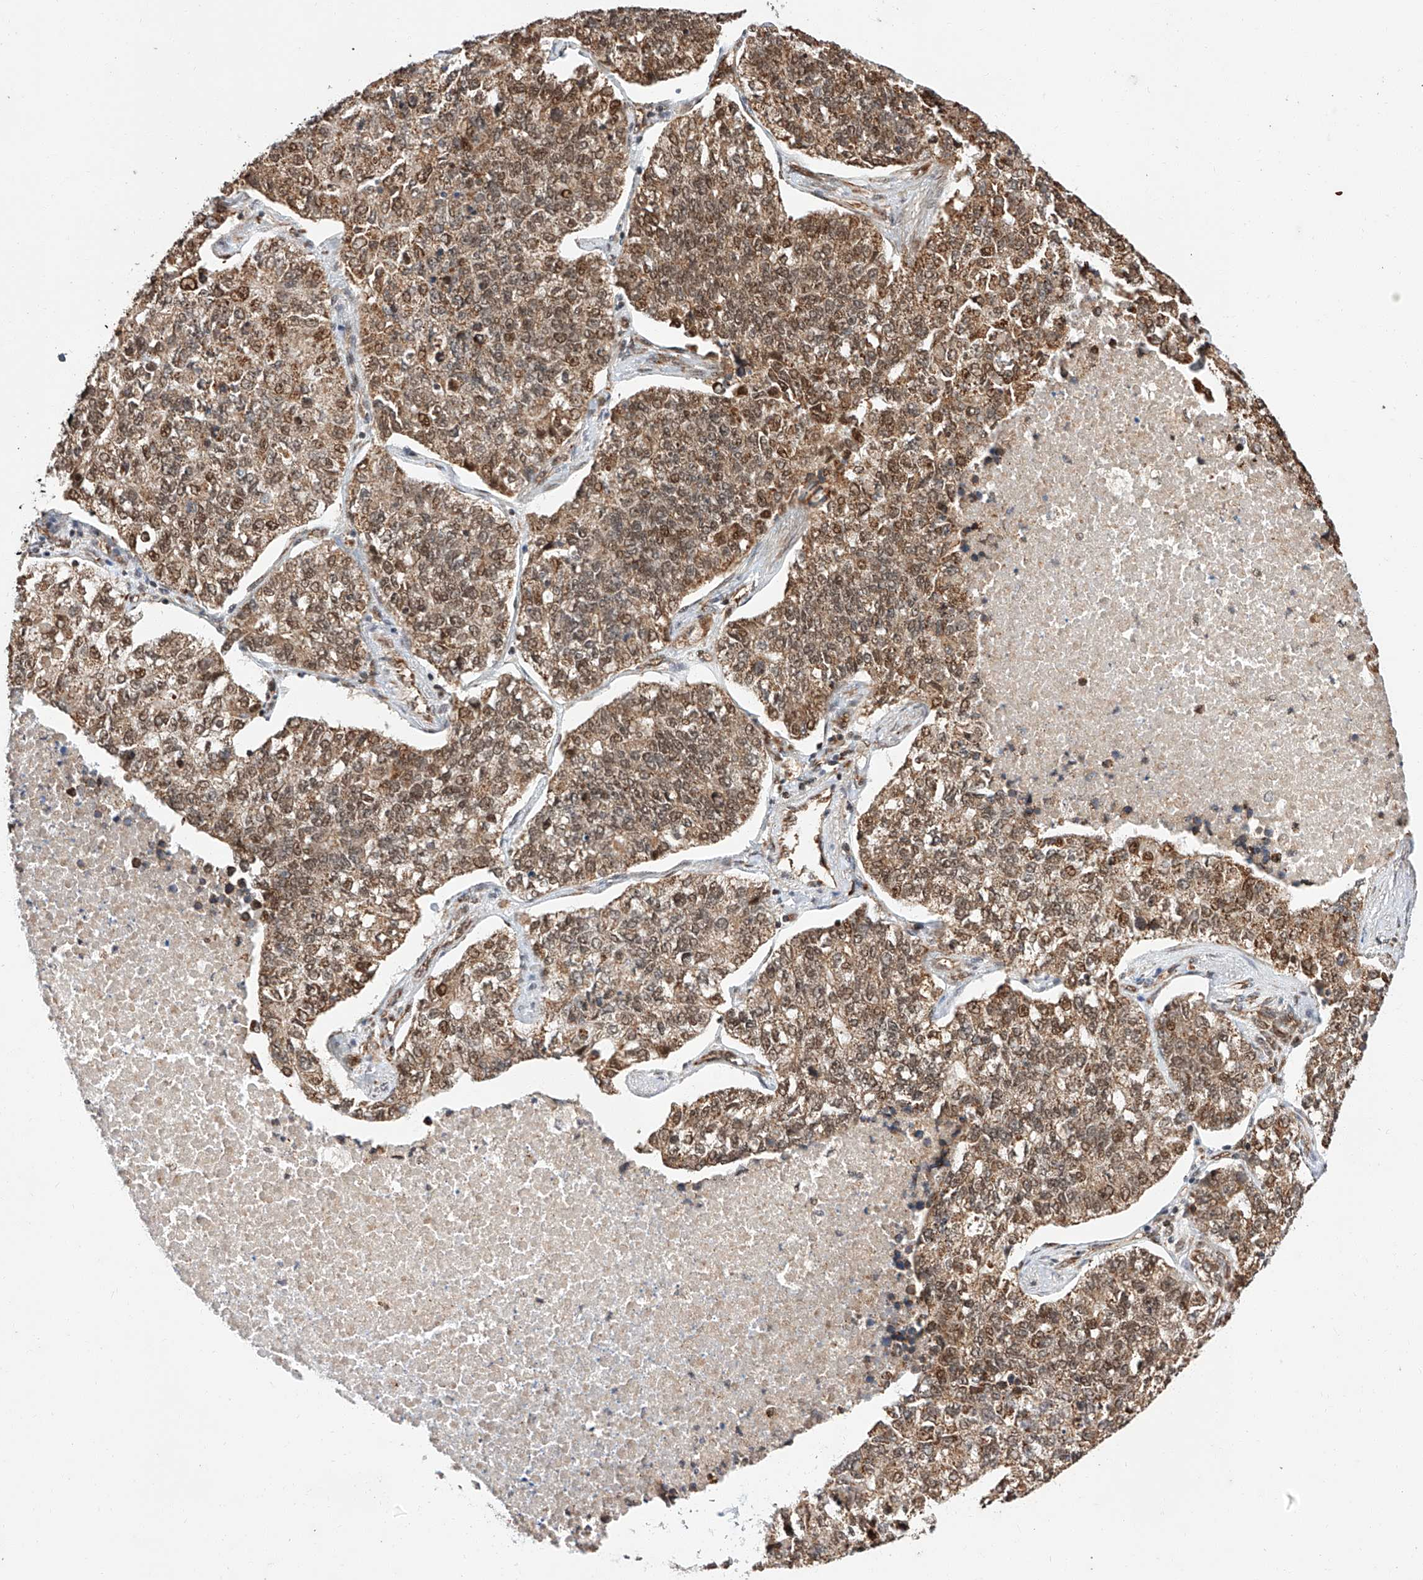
{"staining": {"intensity": "moderate", "quantity": ">75%", "location": "cytoplasmic/membranous,nuclear"}, "tissue": "lung cancer", "cell_type": "Tumor cells", "image_type": "cancer", "snomed": [{"axis": "morphology", "description": "Adenocarcinoma, NOS"}, {"axis": "topography", "description": "Lung"}], "caption": "Immunohistochemical staining of lung adenocarcinoma displays medium levels of moderate cytoplasmic/membranous and nuclear expression in approximately >75% of tumor cells.", "gene": "THTPA", "patient": {"sex": "male", "age": 49}}